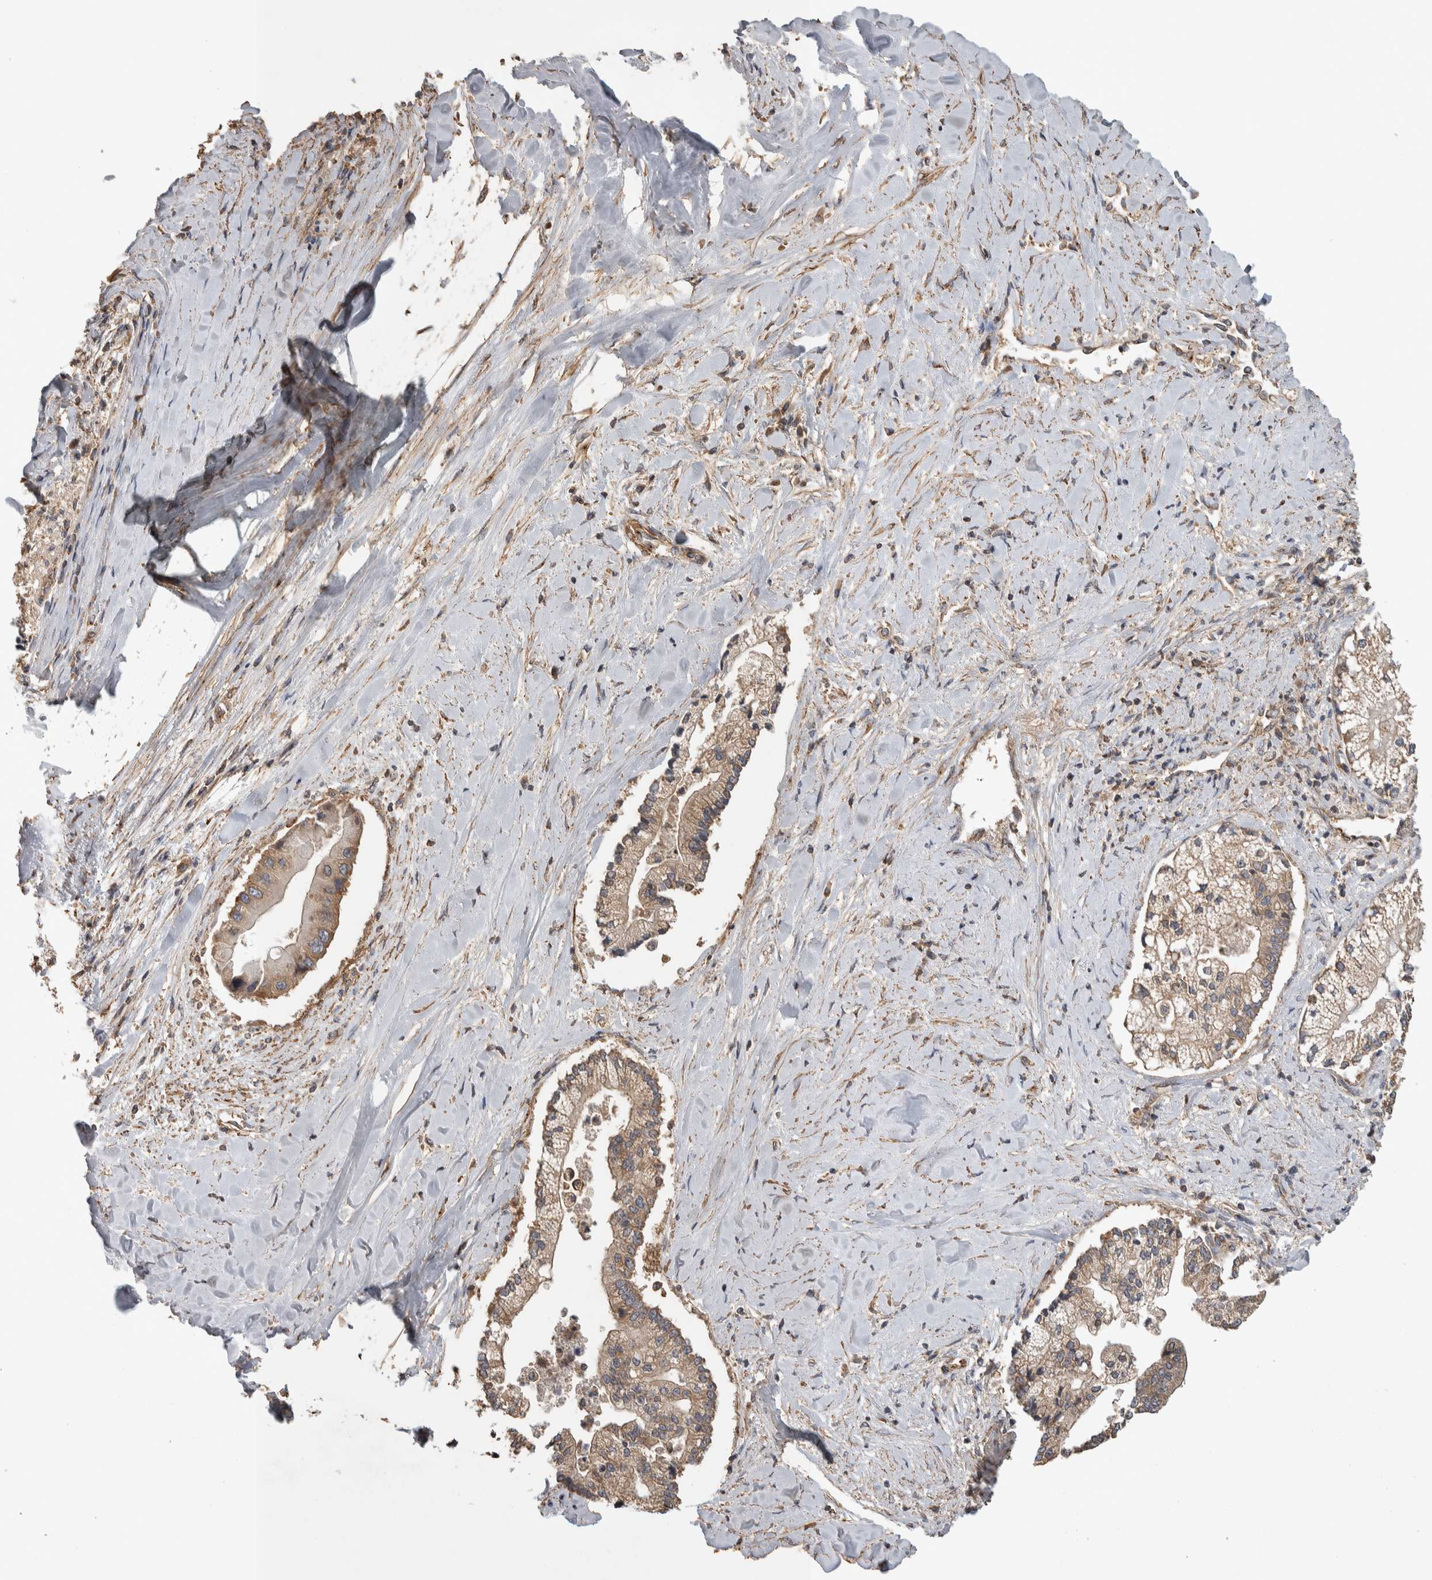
{"staining": {"intensity": "moderate", "quantity": ">75%", "location": "cytoplasmic/membranous"}, "tissue": "liver cancer", "cell_type": "Tumor cells", "image_type": "cancer", "snomed": [{"axis": "morphology", "description": "Cholangiocarcinoma"}, {"axis": "topography", "description": "Liver"}], "caption": "This micrograph exhibits IHC staining of liver cancer, with medium moderate cytoplasmic/membranous staining in about >75% of tumor cells.", "gene": "IFRD1", "patient": {"sex": "male", "age": 50}}